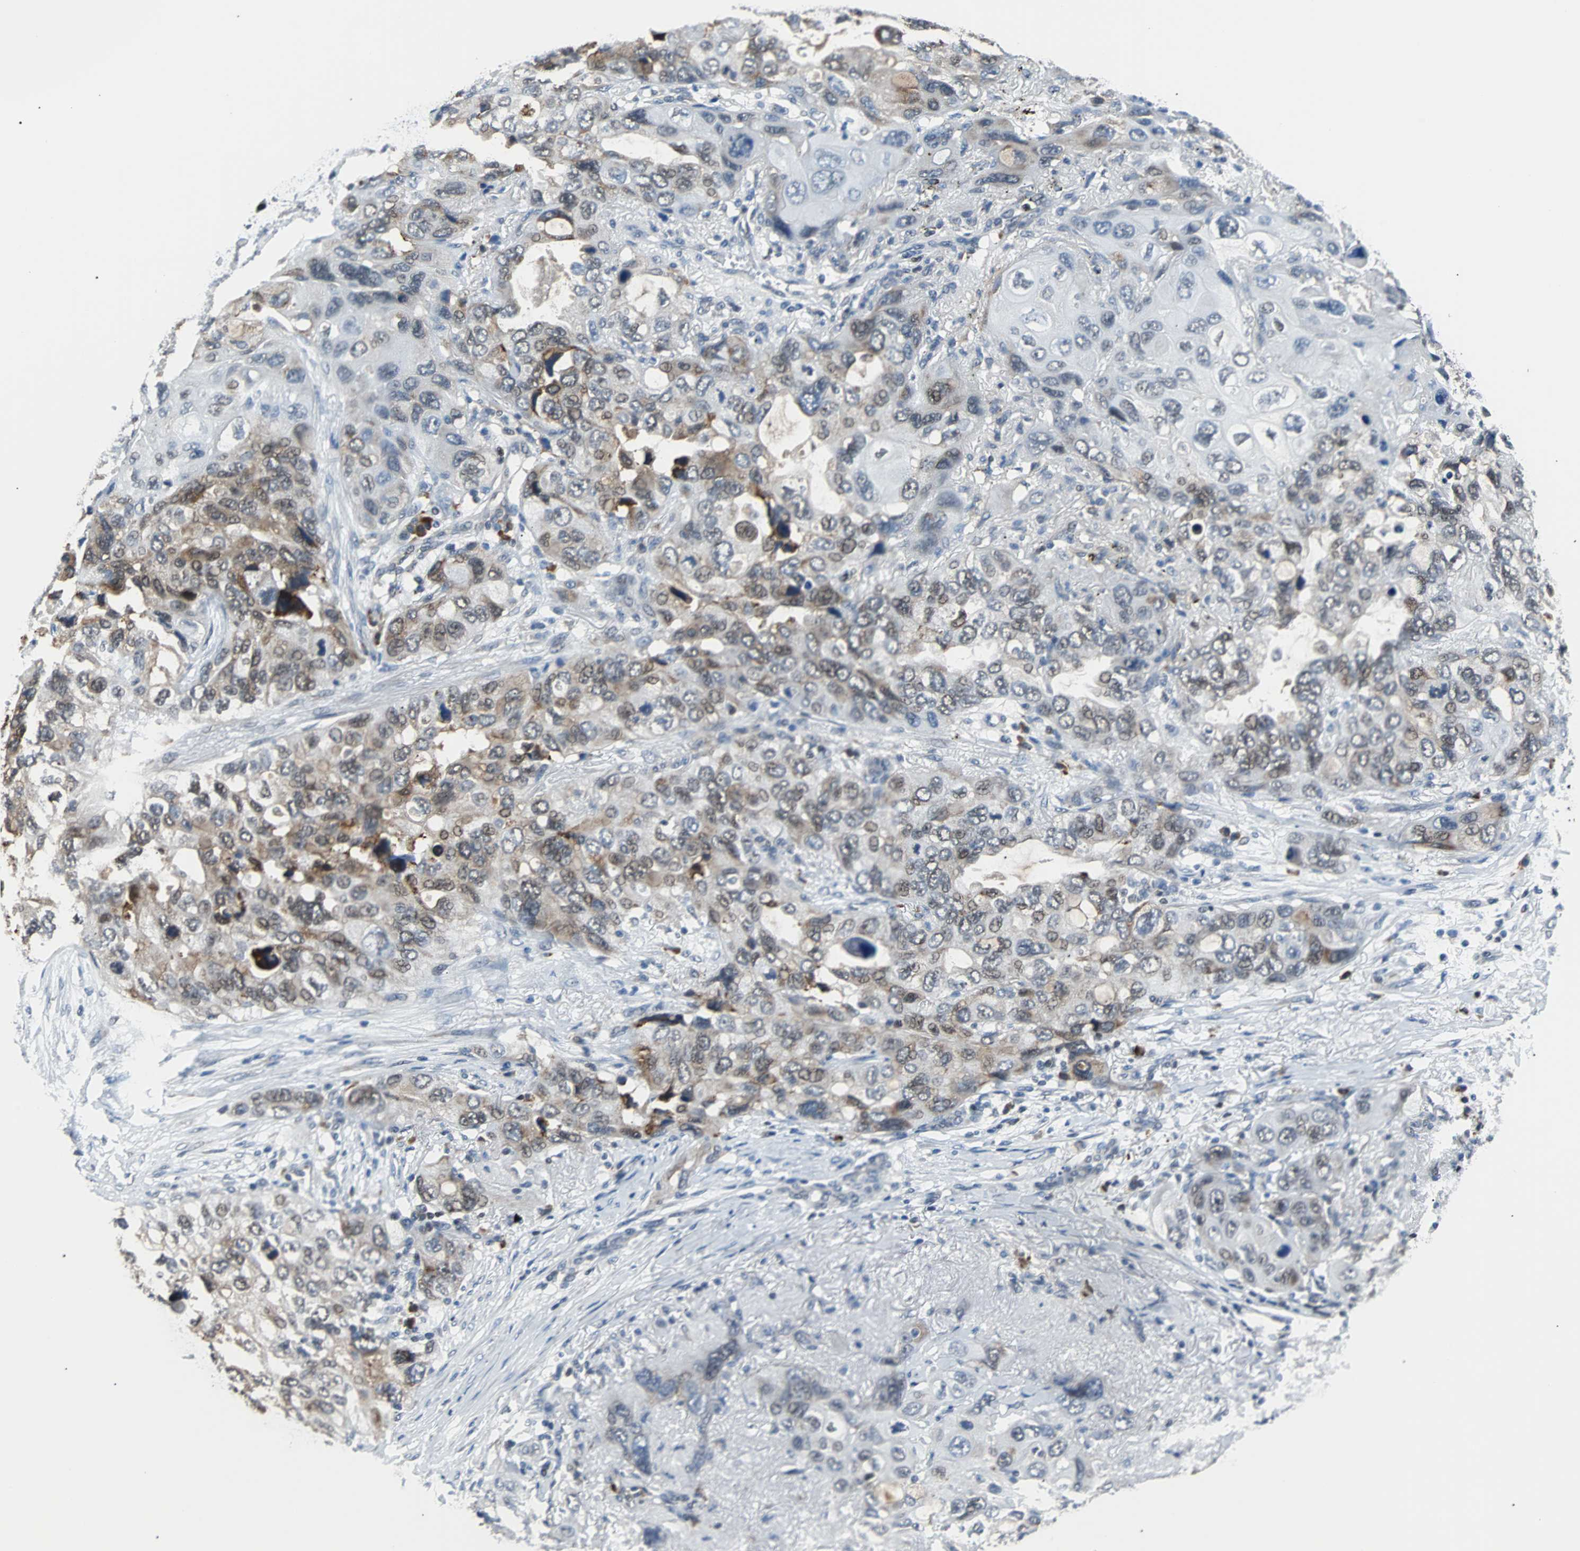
{"staining": {"intensity": "weak", "quantity": "25%-75%", "location": "cytoplasmic/membranous,nuclear"}, "tissue": "lung cancer", "cell_type": "Tumor cells", "image_type": "cancer", "snomed": [{"axis": "morphology", "description": "Squamous cell carcinoma, NOS"}, {"axis": "topography", "description": "Lung"}], "caption": "IHC (DAB) staining of human lung cancer (squamous cell carcinoma) displays weak cytoplasmic/membranous and nuclear protein expression in about 25%-75% of tumor cells.", "gene": "USP28", "patient": {"sex": "female", "age": 73}}